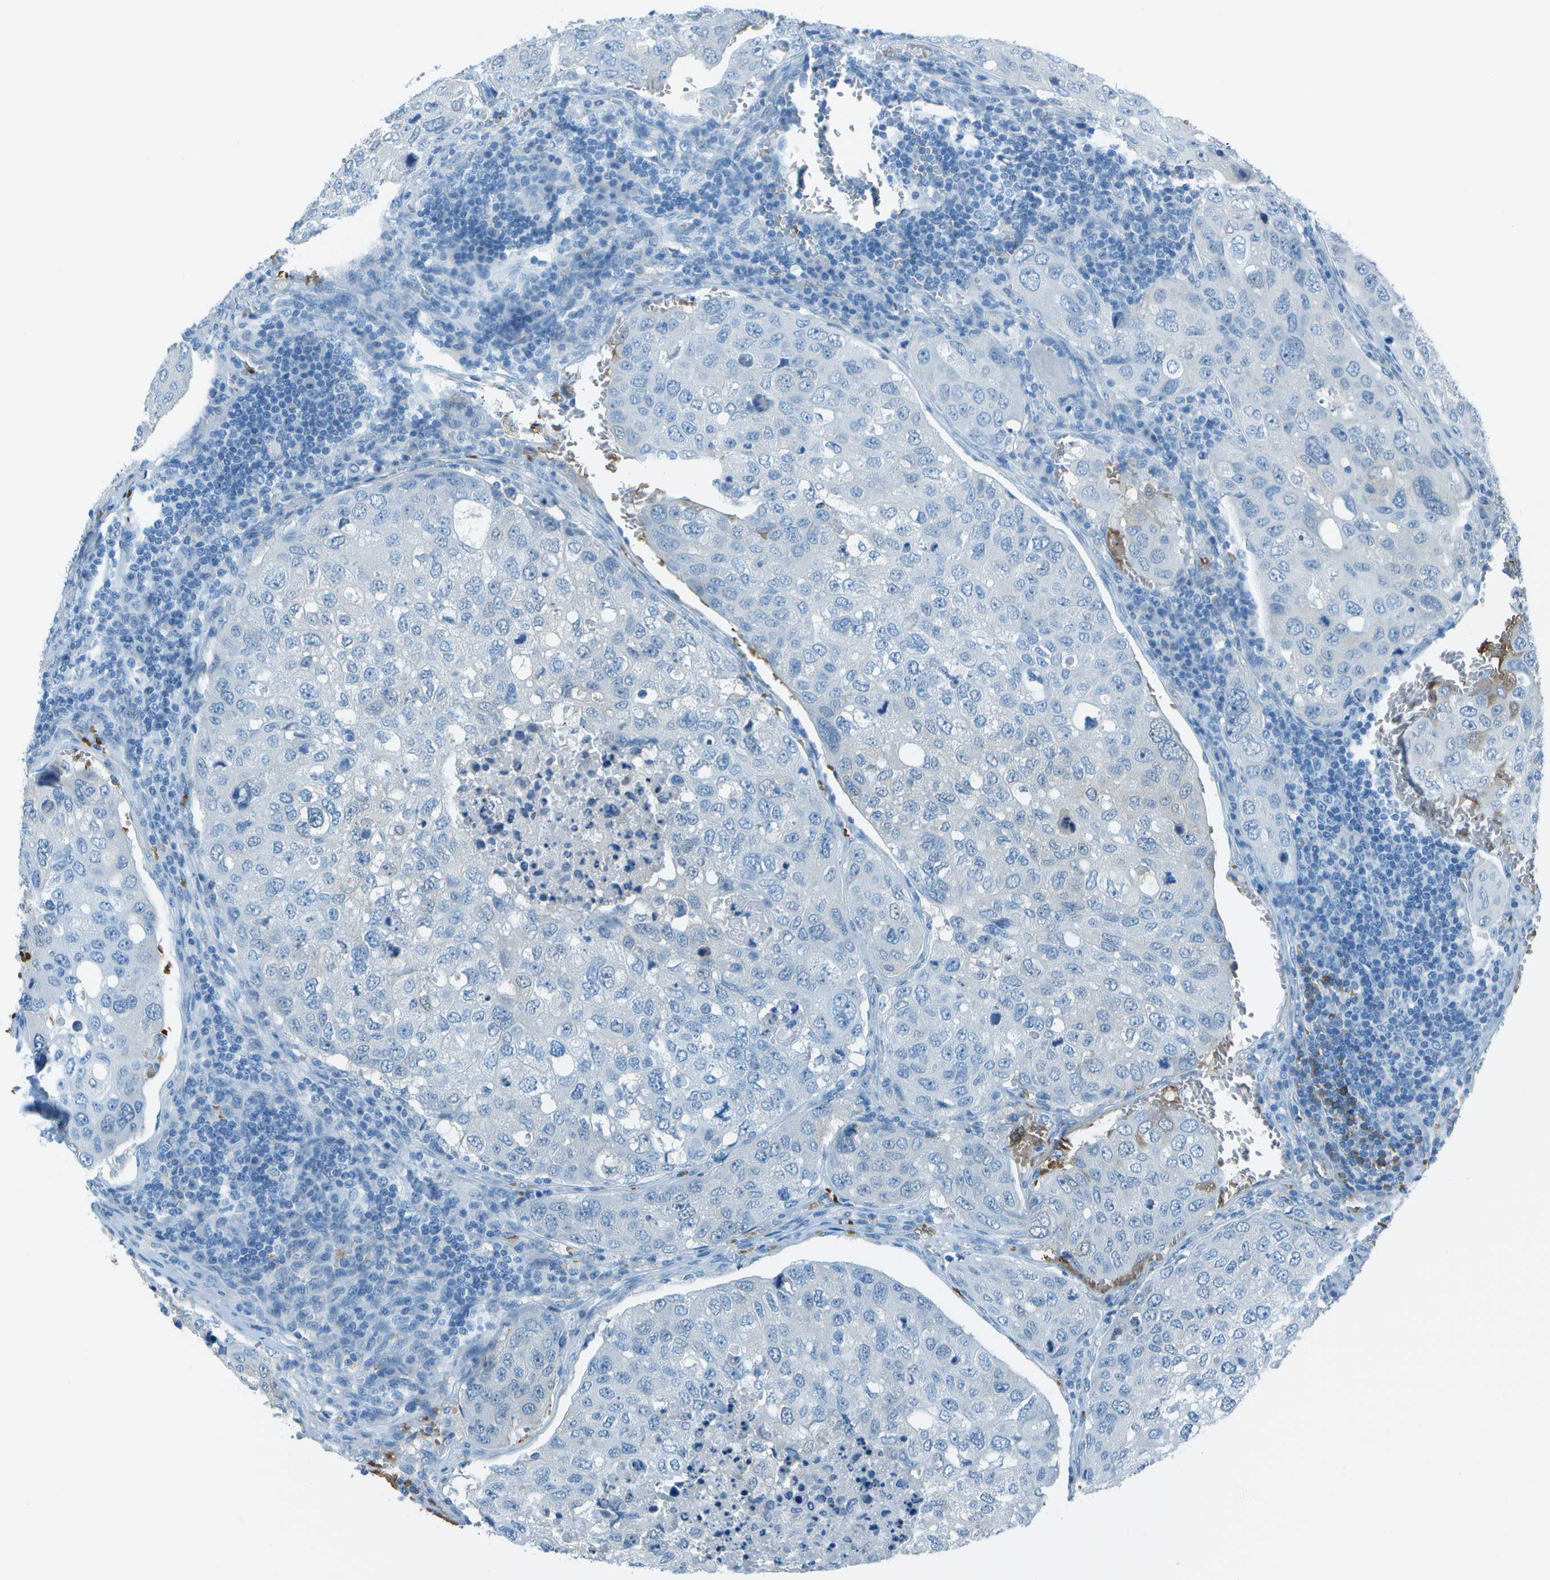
{"staining": {"intensity": "negative", "quantity": "none", "location": "none"}, "tissue": "urothelial cancer", "cell_type": "Tumor cells", "image_type": "cancer", "snomed": [{"axis": "morphology", "description": "Urothelial carcinoma, High grade"}, {"axis": "topography", "description": "Lymph node"}, {"axis": "topography", "description": "Urinary bladder"}], "caption": "Immunohistochemical staining of urothelial carcinoma (high-grade) exhibits no significant staining in tumor cells. (DAB IHC visualized using brightfield microscopy, high magnification).", "gene": "ASL", "patient": {"sex": "male", "age": 51}}